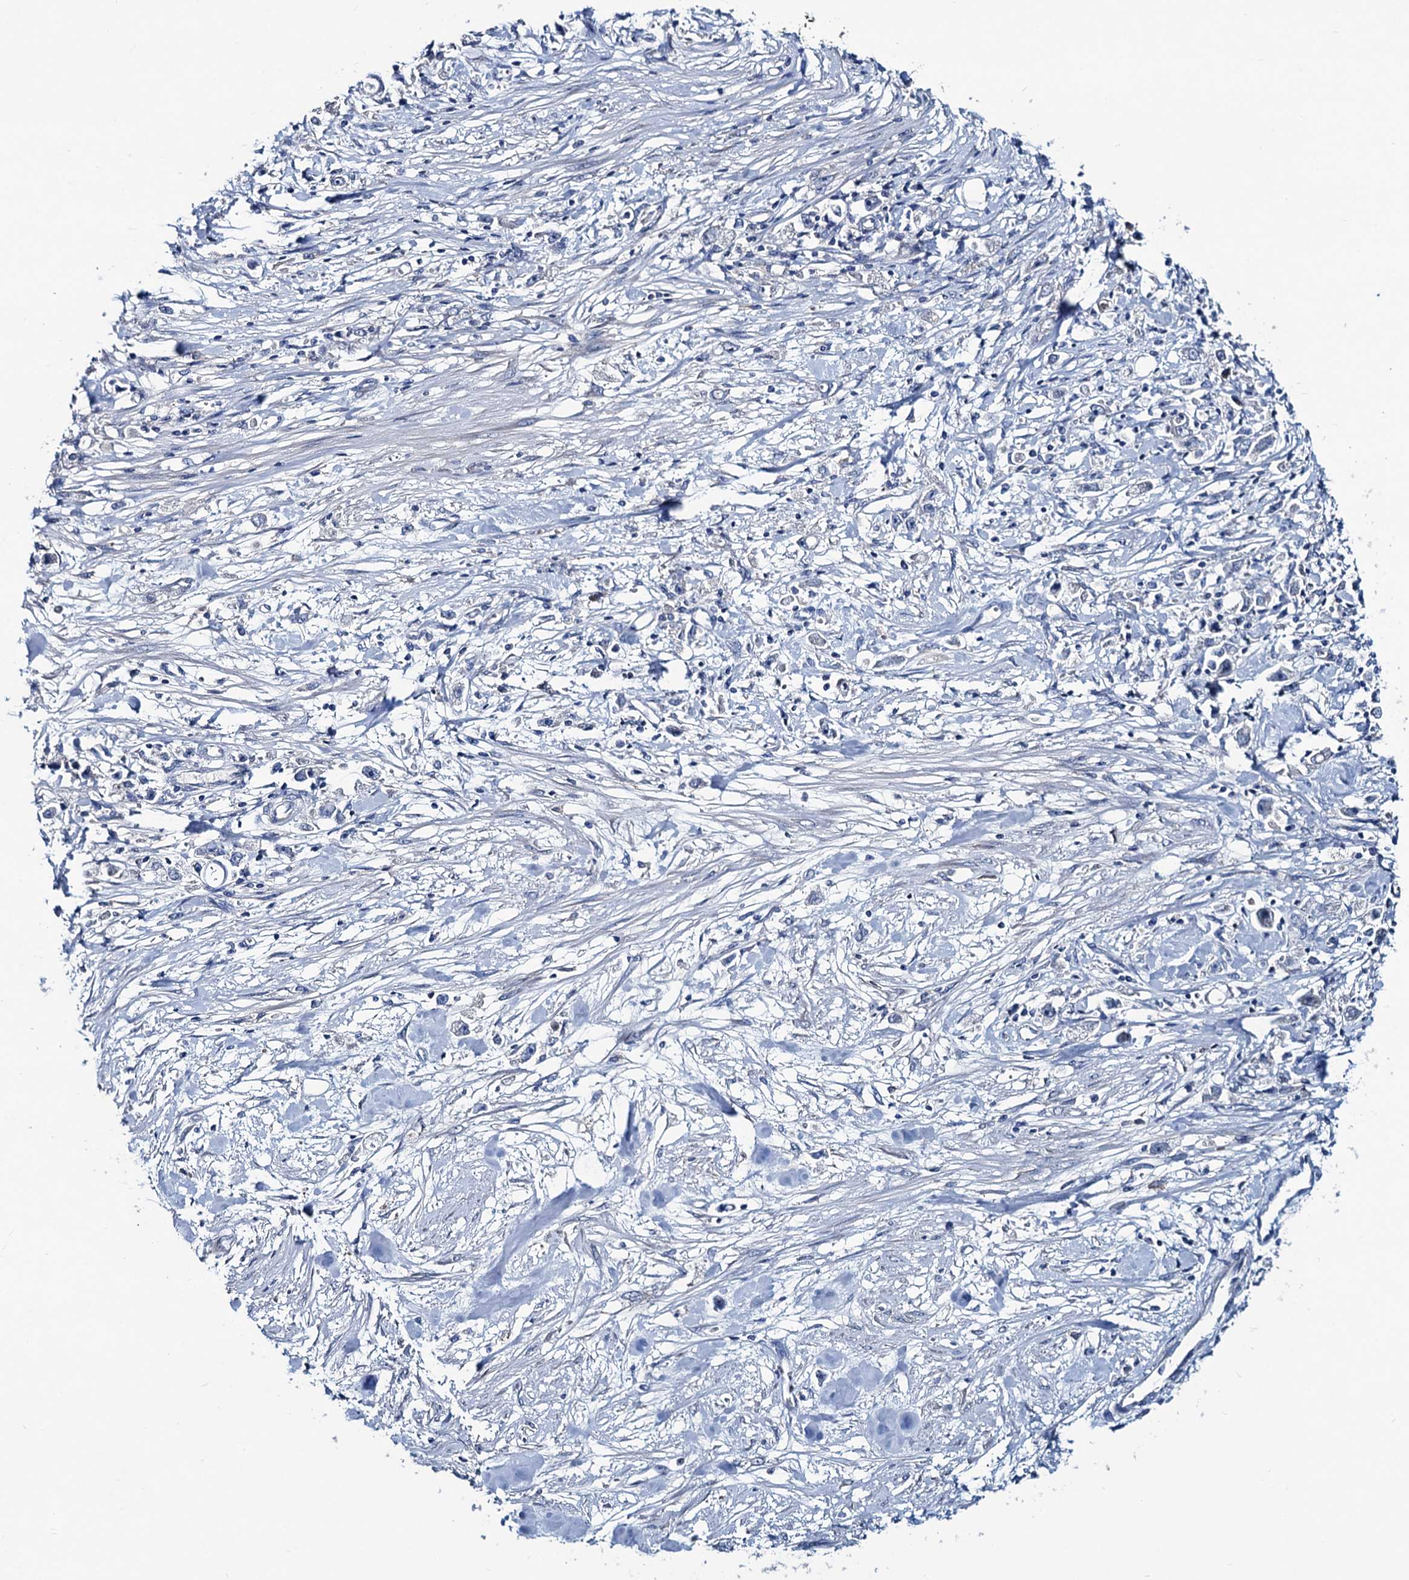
{"staining": {"intensity": "negative", "quantity": "none", "location": "none"}, "tissue": "stomach cancer", "cell_type": "Tumor cells", "image_type": "cancer", "snomed": [{"axis": "morphology", "description": "Adenocarcinoma, NOS"}, {"axis": "topography", "description": "Stomach"}], "caption": "There is no significant staining in tumor cells of adenocarcinoma (stomach).", "gene": "RTKN2", "patient": {"sex": "female", "age": 59}}